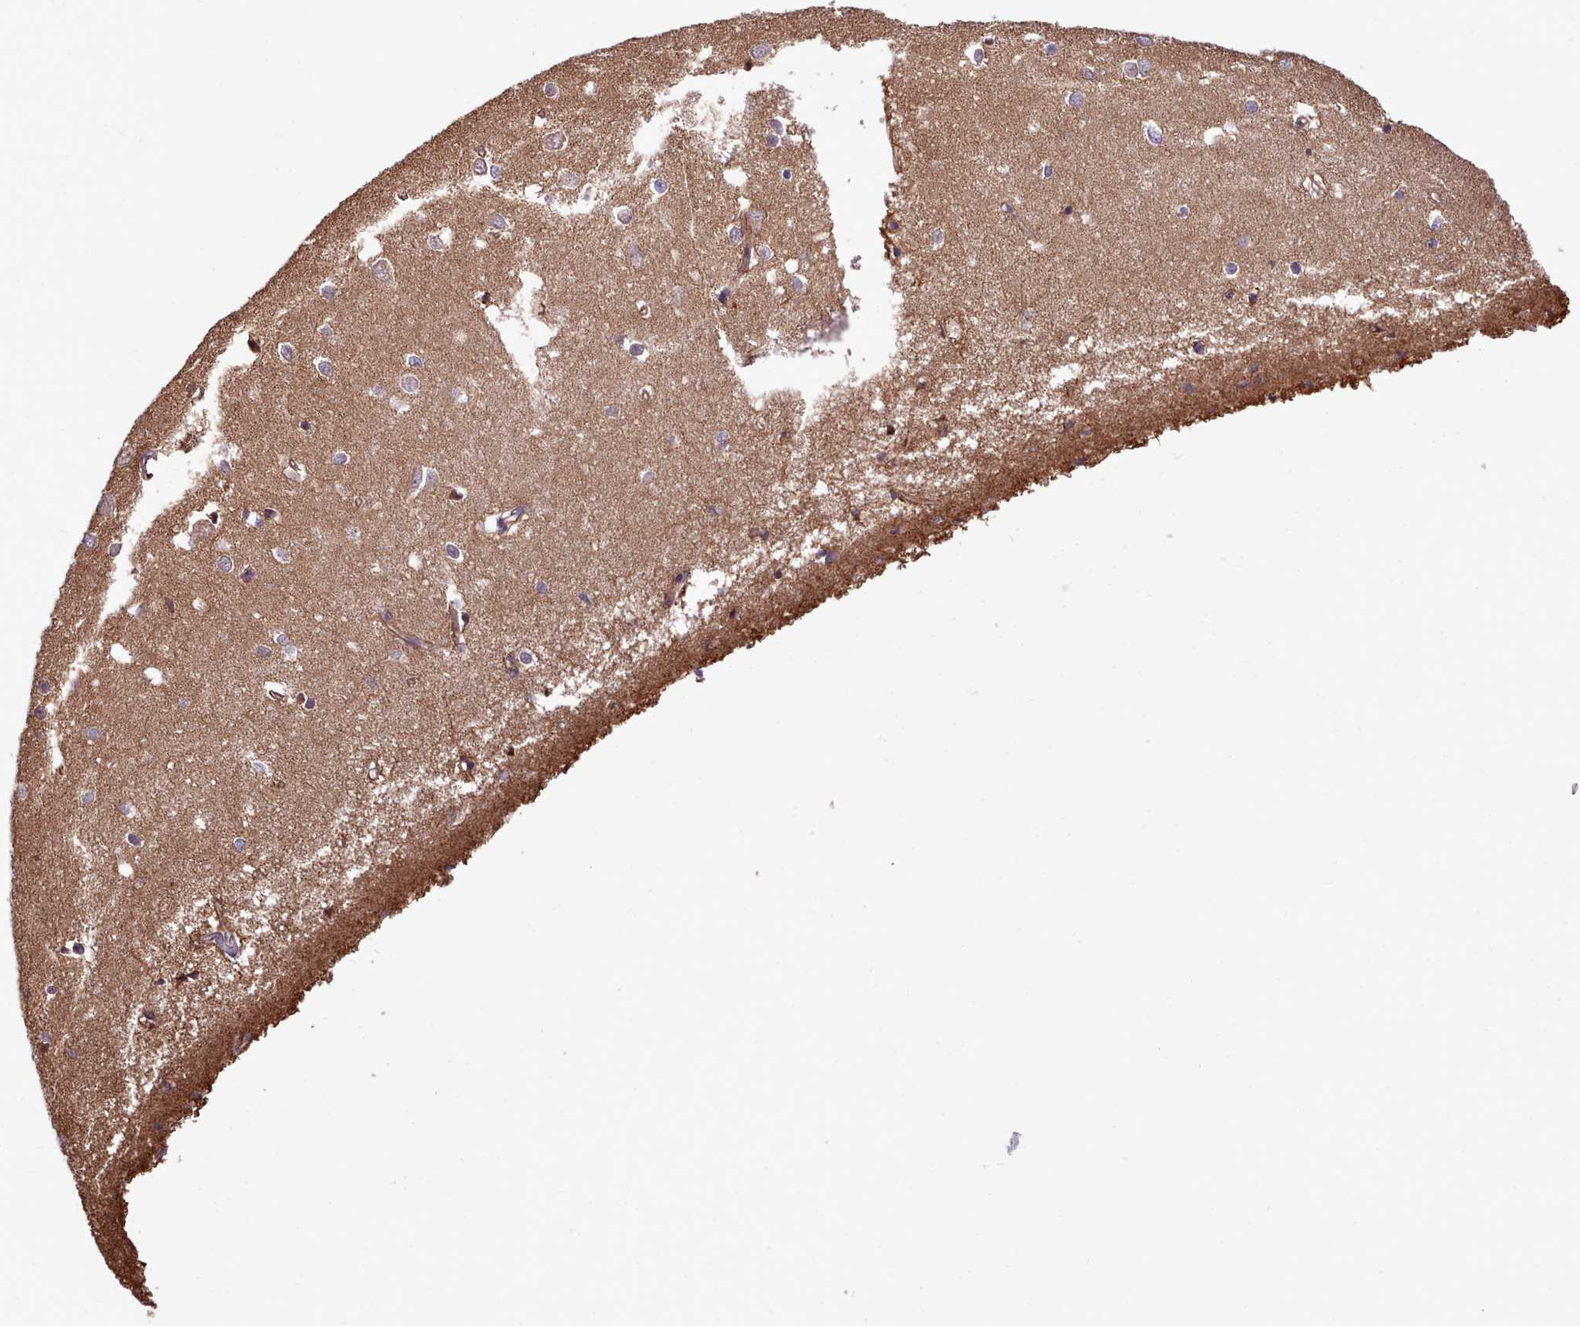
{"staining": {"intensity": "moderate", "quantity": ">75%", "location": "cytoplasmic/membranous"}, "tissue": "cerebral cortex", "cell_type": "Endothelial cells", "image_type": "normal", "snomed": [{"axis": "morphology", "description": "Normal tissue, NOS"}, {"axis": "topography", "description": "Cerebral cortex"}], "caption": "A photomicrograph of human cerebral cortex stained for a protein reveals moderate cytoplasmic/membranous brown staining in endothelial cells.", "gene": "MRPL46", "patient": {"sex": "female", "age": 64}}